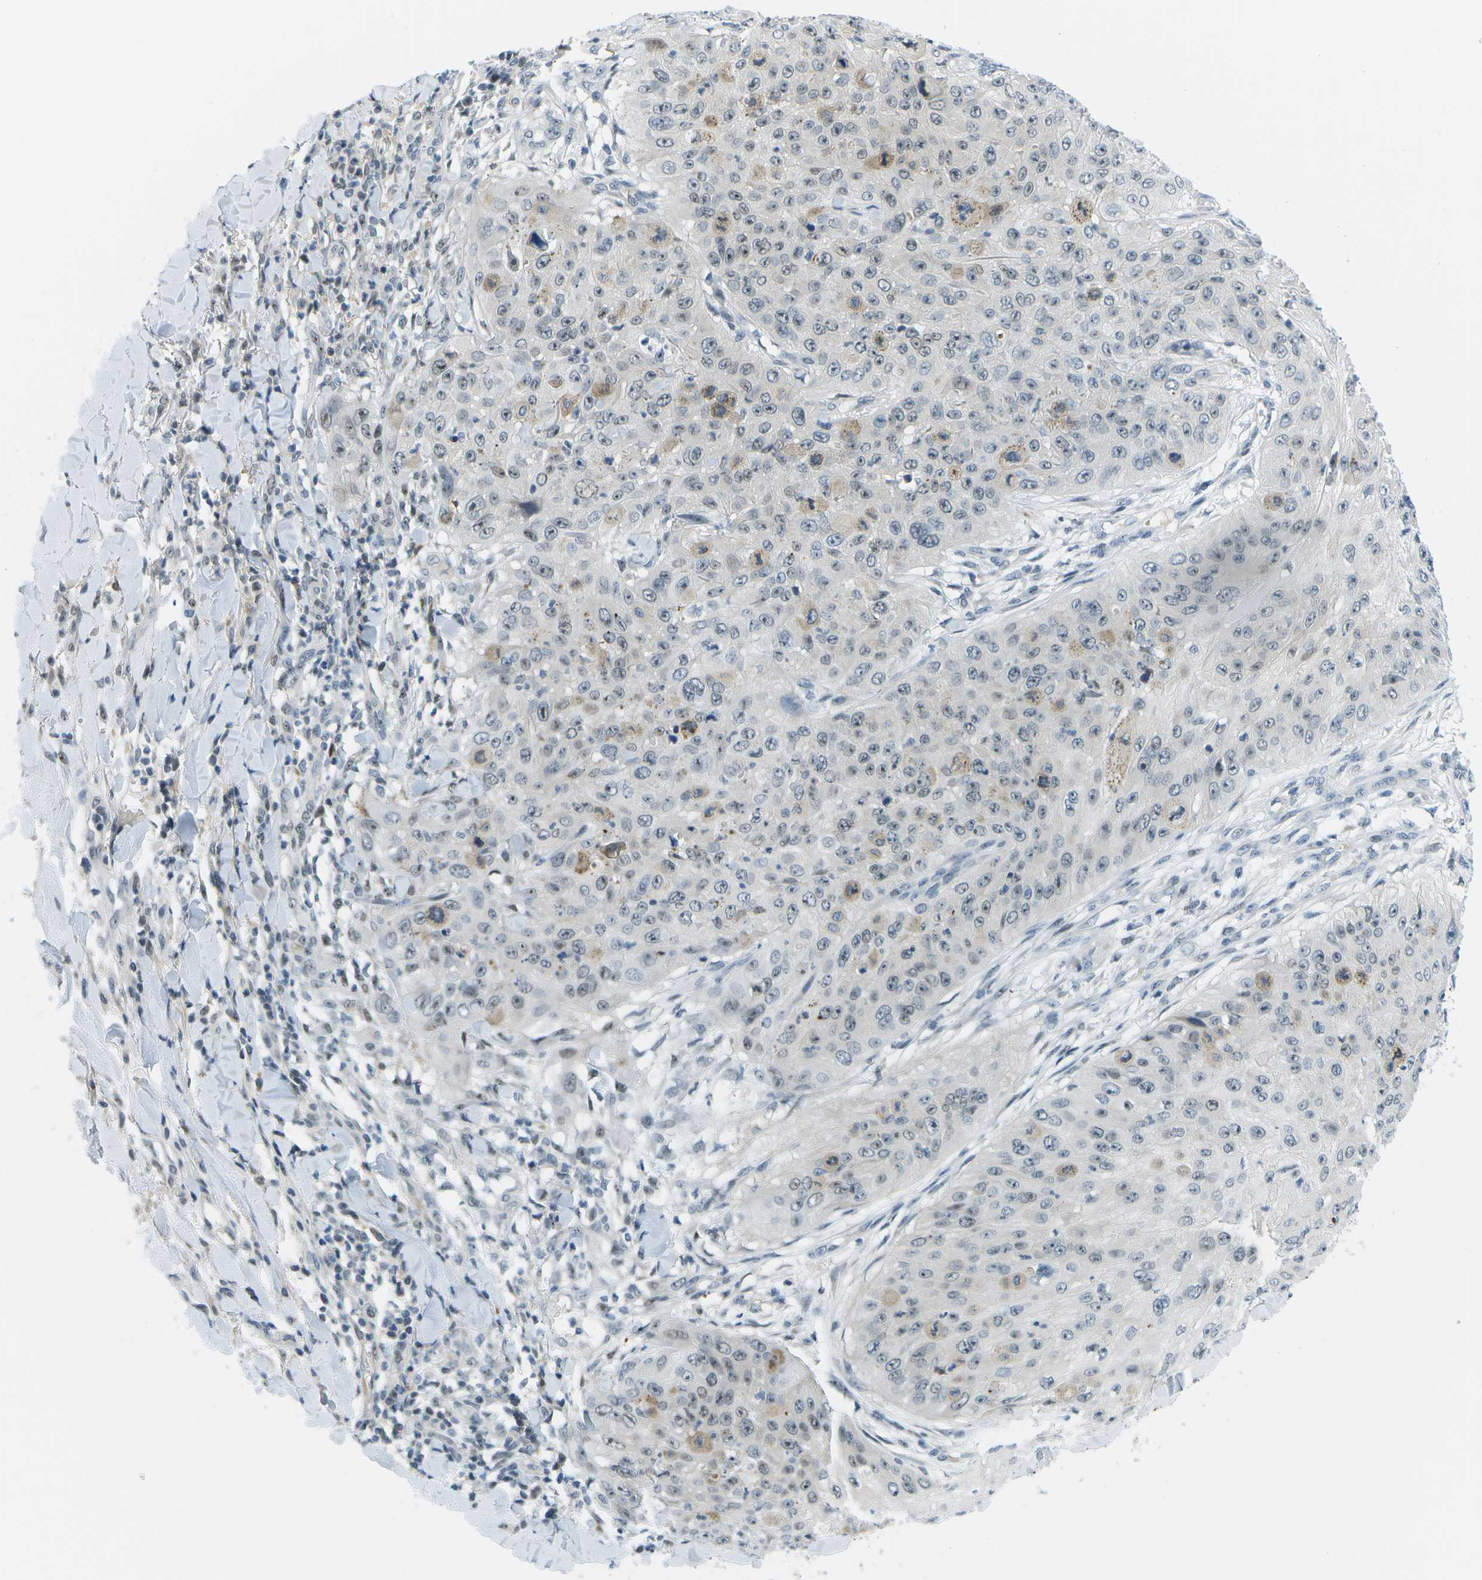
{"staining": {"intensity": "weak", "quantity": "<25%", "location": "cytoplasmic/membranous"}, "tissue": "skin cancer", "cell_type": "Tumor cells", "image_type": "cancer", "snomed": [{"axis": "morphology", "description": "Squamous cell carcinoma, NOS"}, {"axis": "topography", "description": "Skin"}], "caption": "A histopathology image of human skin cancer (squamous cell carcinoma) is negative for staining in tumor cells.", "gene": "PITHD1", "patient": {"sex": "female", "age": 80}}